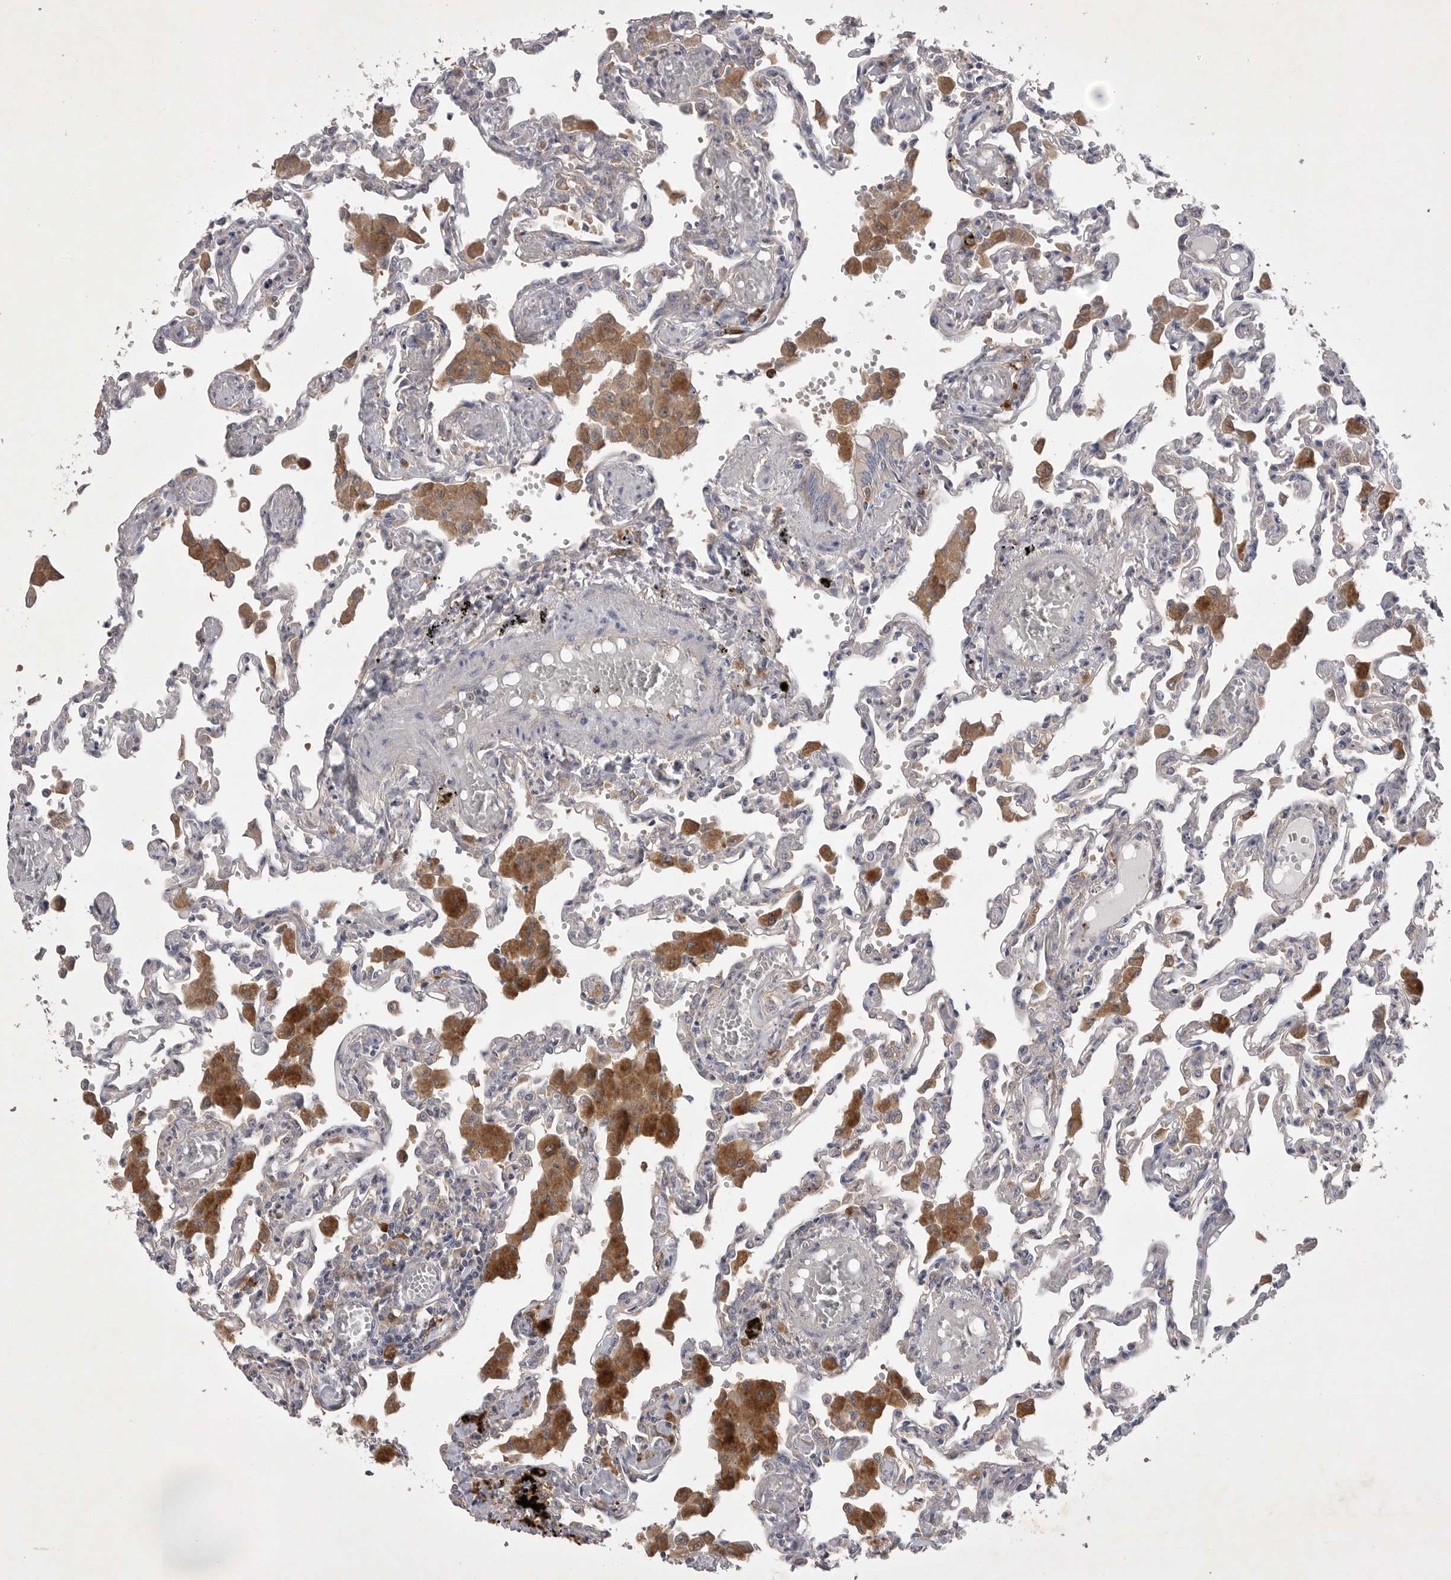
{"staining": {"intensity": "negative", "quantity": "none", "location": "none"}, "tissue": "lung", "cell_type": "Alveolar cells", "image_type": "normal", "snomed": [{"axis": "morphology", "description": "Normal tissue, NOS"}, {"axis": "topography", "description": "Bronchus"}, {"axis": "topography", "description": "Lung"}], "caption": "Lung was stained to show a protein in brown. There is no significant positivity in alveolar cells. (DAB (3,3'-diaminobenzidine) immunohistochemistry, high magnification).", "gene": "VAC14", "patient": {"sex": "female", "age": 49}}